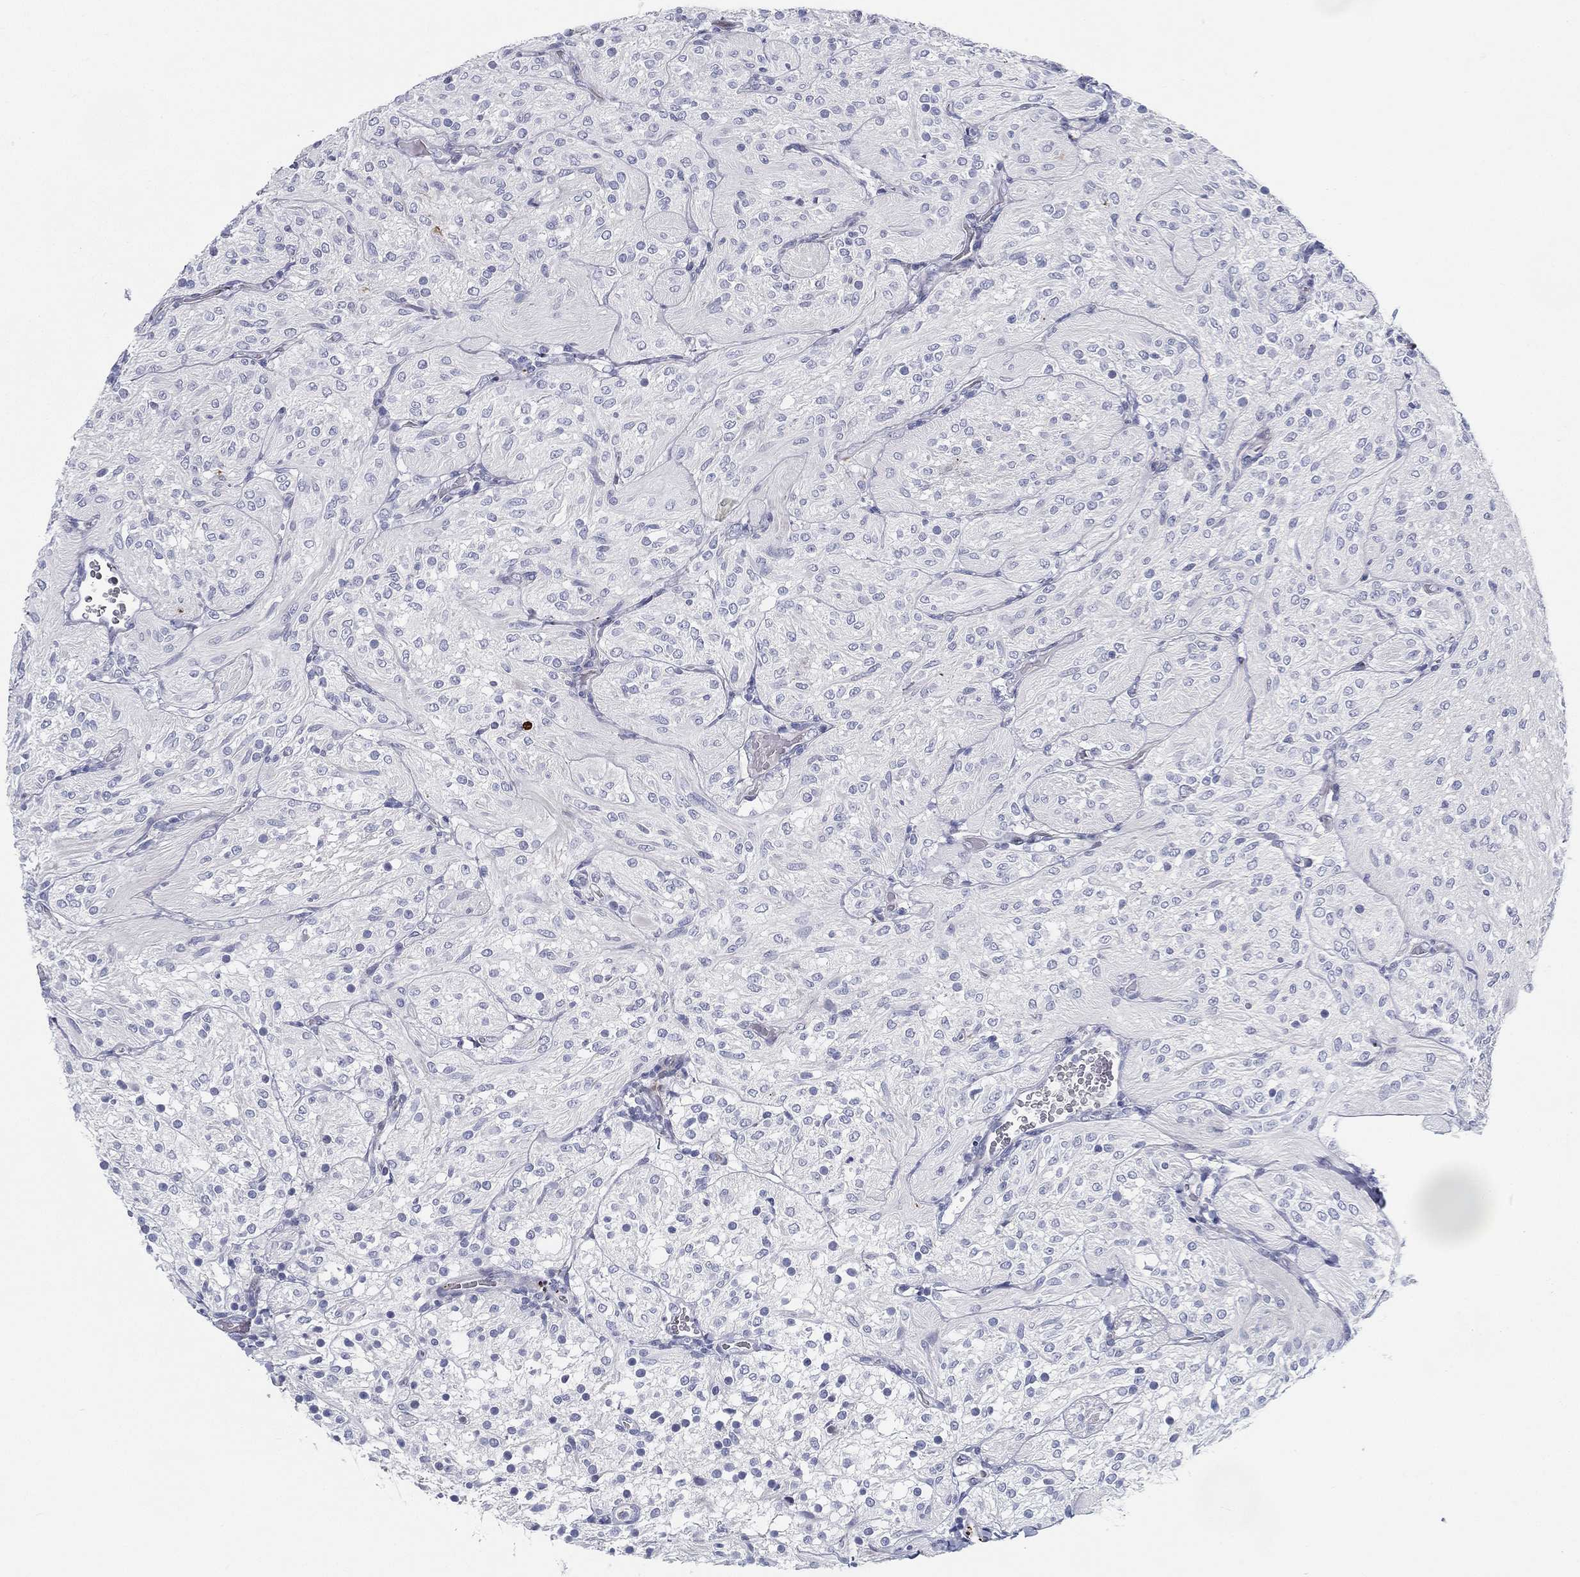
{"staining": {"intensity": "negative", "quantity": "none", "location": "none"}, "tissue": "glioma", "cell_type": "Tumor cells", "image_type": "cancer", "snomed": [{"axis": "morphology", "description": "Glioma, malignant, Low grade"}, {"axis": "topography", "description": "Brain"}], "caption": "Immunohistochemical staining of malignant low-grade glioma exhibits no significant positivity in tumor cells. The staining was performed using DAB (3,3'-diaminobenzidine) to visualize the protein expression in brown, while the nuclei were stained in blue with hematoxylin (Magnification: 20x).", "gene": "SPPL2C", "patient": {"sex": "male", "age": 3}}